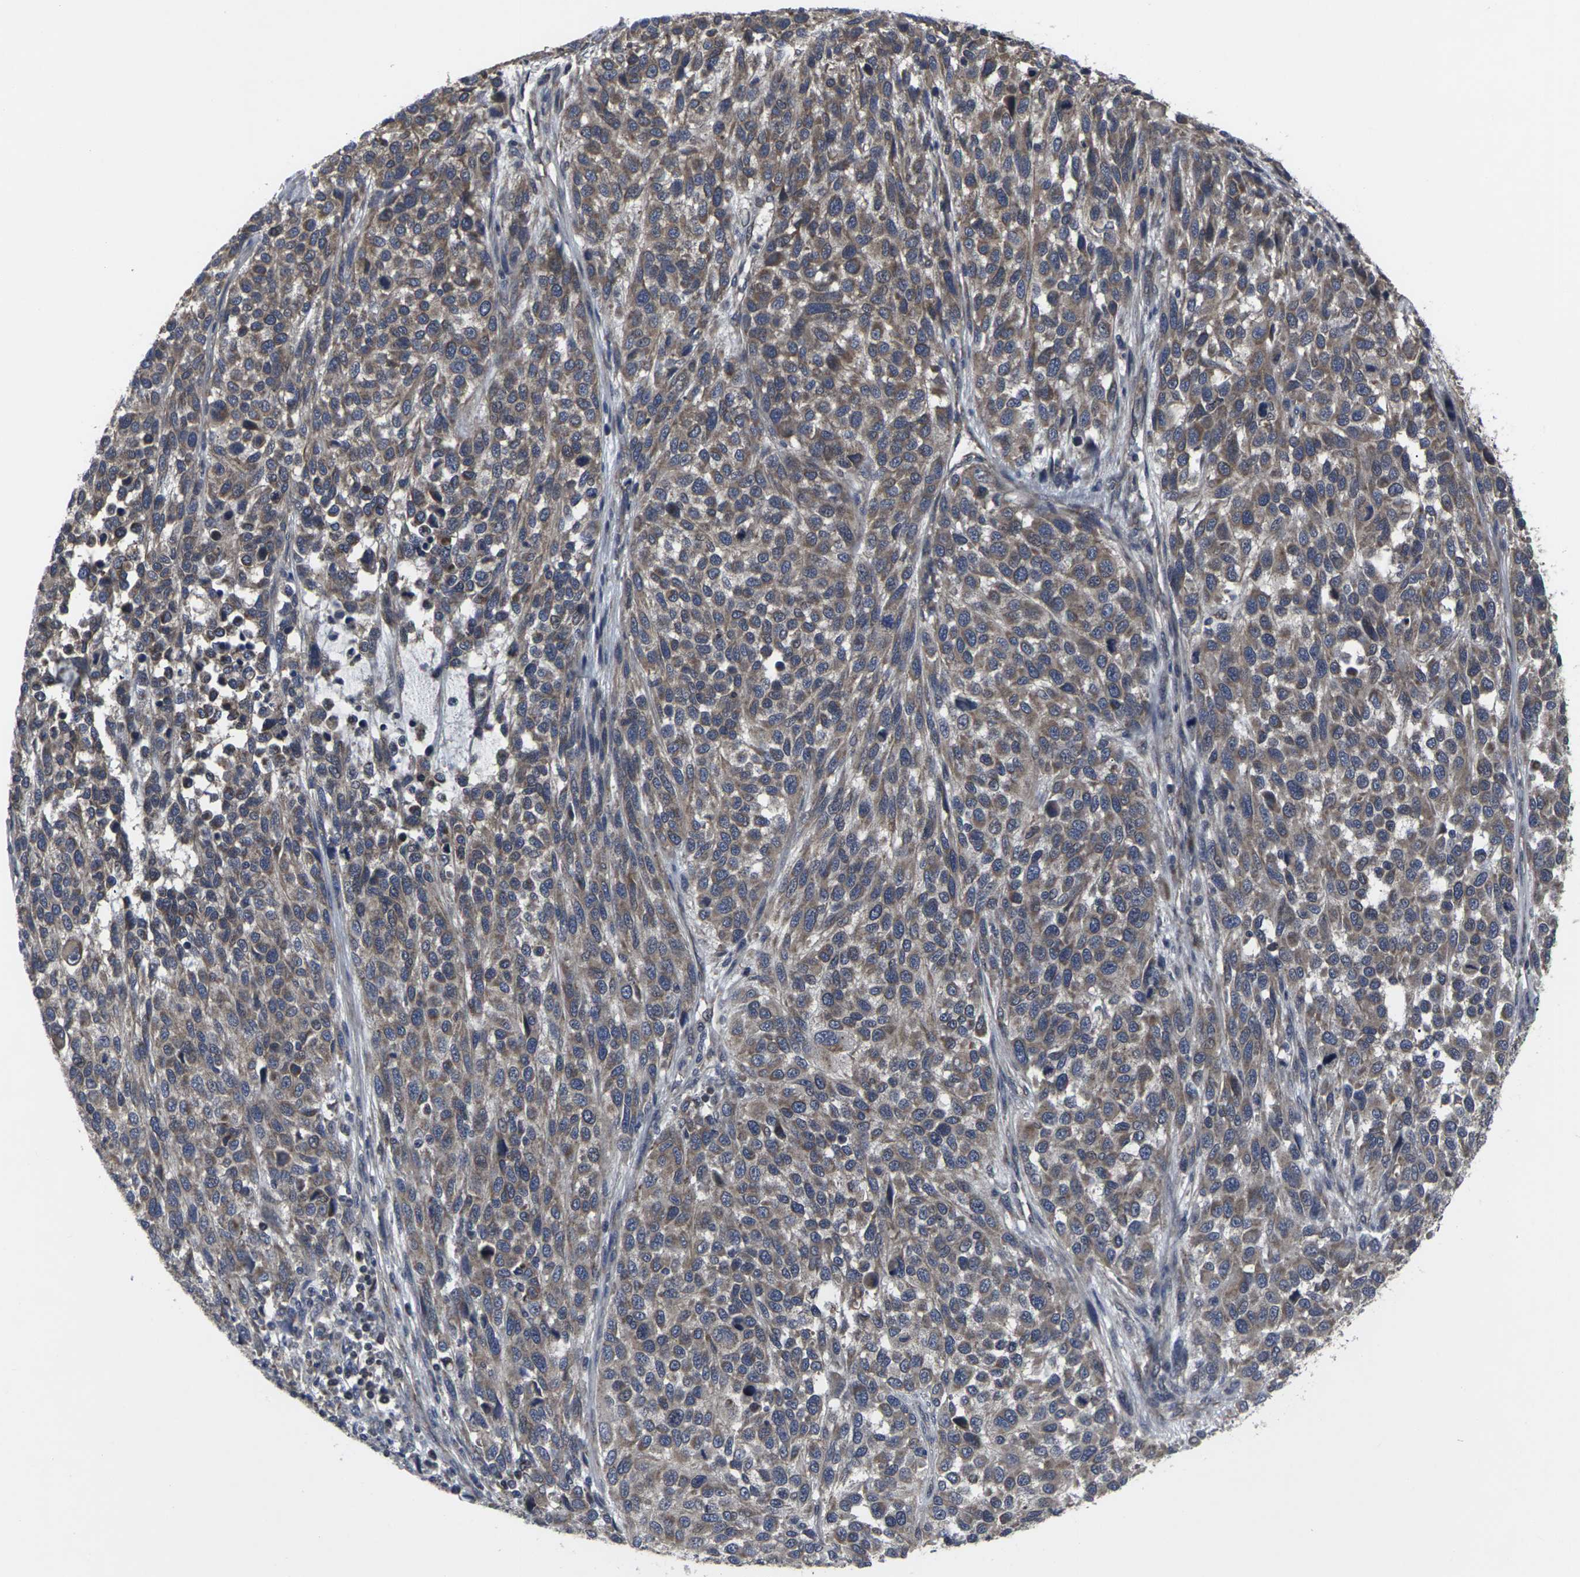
{"staining": {"intensity": "moderate", "quantity": ">75%", "location": "cytoplasmic/membranous"}, "tissue": "melanoma", "cell_type": "Tumor cells", "image_type": "cancer", "snomed": [{"axis": "morphology", "description": "Malignant melanoma, Metastatic site"}, {"axis": "topography", "description": "Lymph node"}], "caption": "Malignant melanoma (metastatic site) stained for a protein demonstrates moderate cytoplasmic/membranous positivity in tumor cells. (DAB (3,3'-diaminobenzidine) = brown stain, brightfield microscopy at high magnification).", "gene": "MAPKAPK2", "patient": {"sex": "male", "age": 61}}